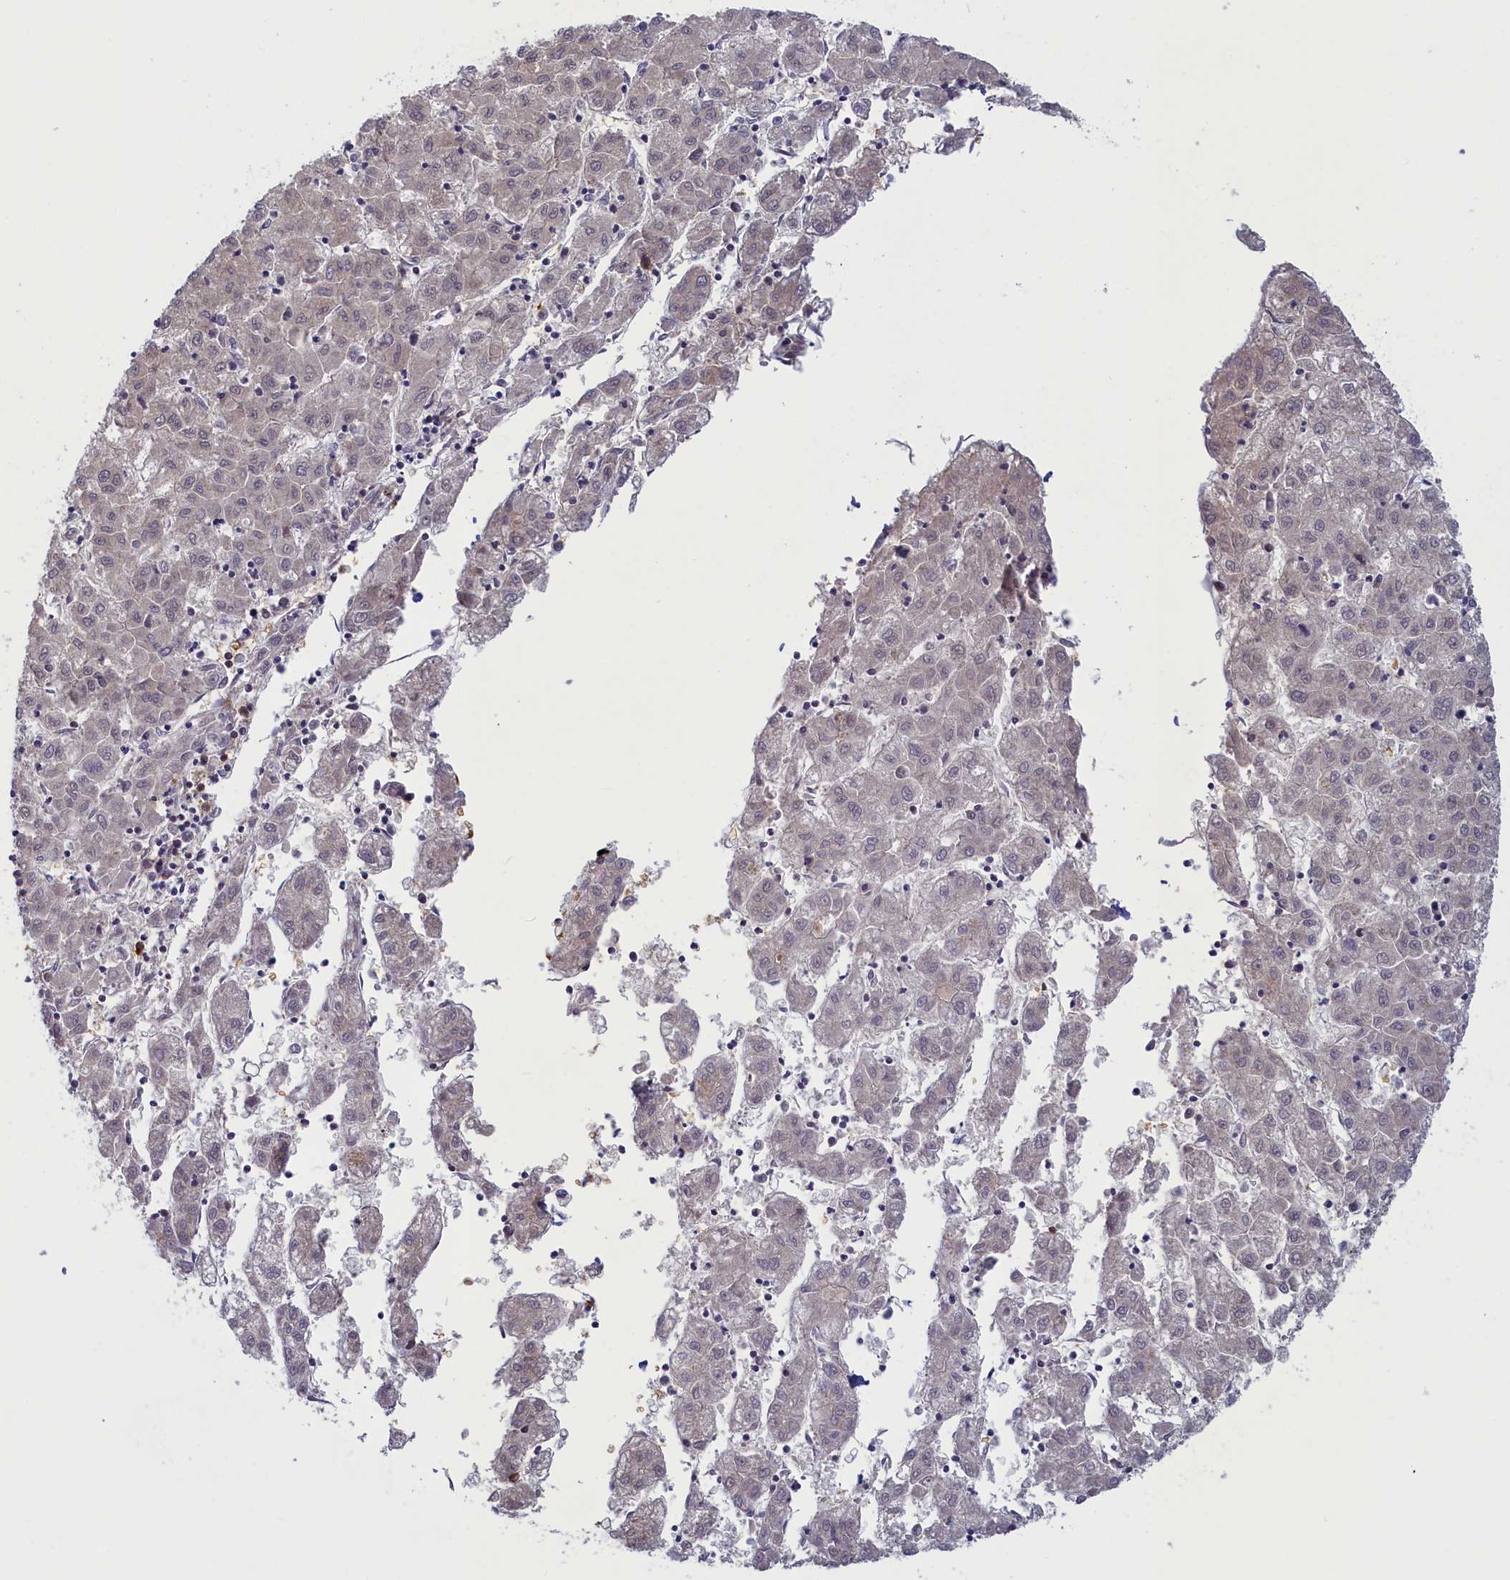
{"staining": {"intensity": "negative", "quantity": "none", "location": "none"}, "tissue": "liver cancer", "cell_type": "Tumor cells", "image_type": "cancer", "snomed": [{"axis": "morphology", "description": "Carcinoma, Hepatocellular, NOS"}, {"axis": "topography", "description": "Liver"}], "caption": "Tumor cells are negative for protein expression in human liver hepatocellular carcinoma.", "gene": "ATF7IP2", "patient": {"sex": "male", "age": 72}}